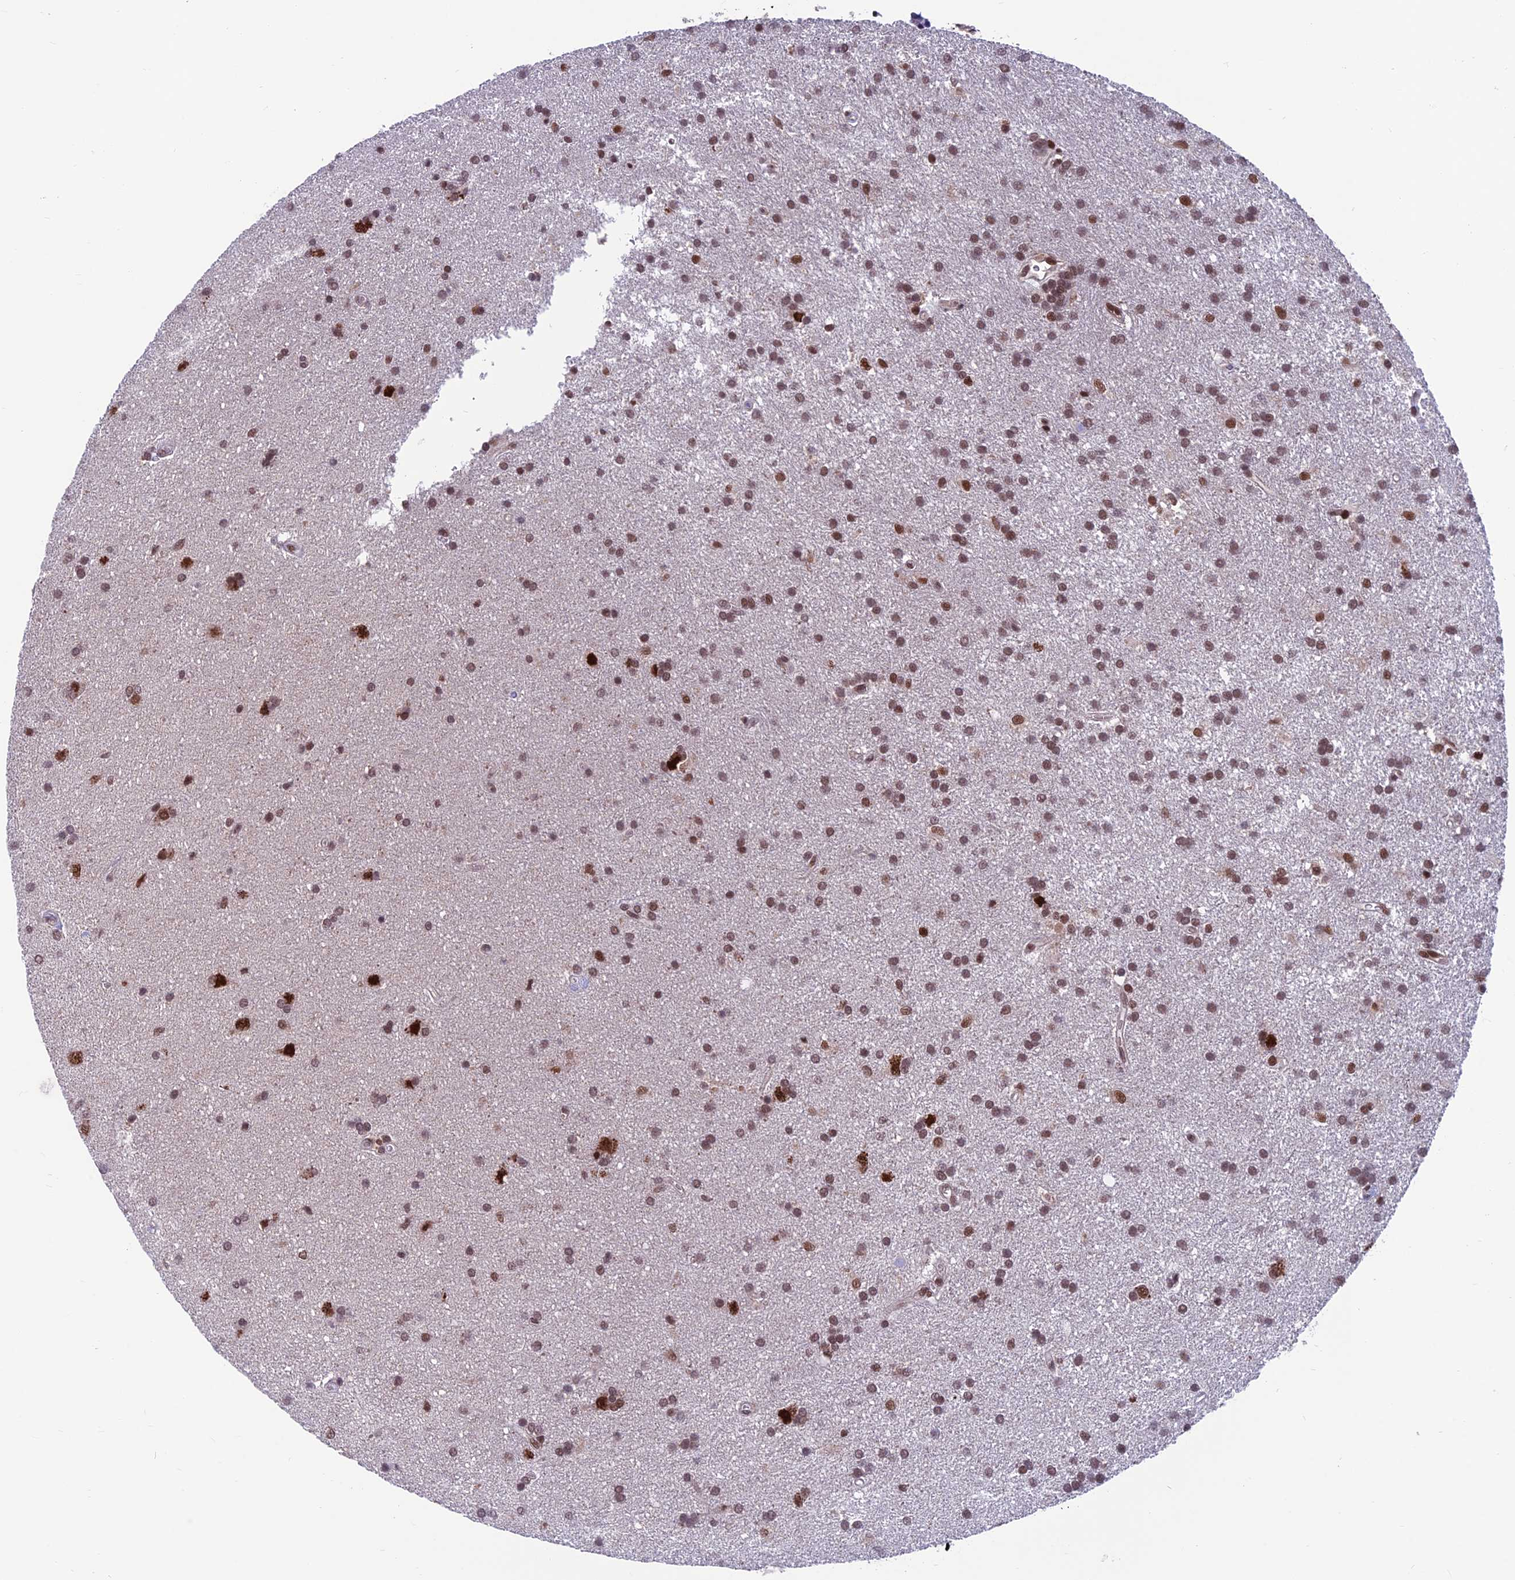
{"staining": {"intensity": "moderate", "quantity": ">75%", "location": "nuclear"}, "tissue": "glioma", "cell_type": "Tumor cells", "image_type": "cancer", "snomed": [{"axis": "morphology", "description": "Glioma, malignant, Low grade"}, {"axis": "topography", "description": "Brain"}], "caption": "Malignant low-grade glioma stained with a protein marker displays moderate staining in tumor cells.", "gene": "KIAA1191", "patient": {"sex": "male", "age": 66}}